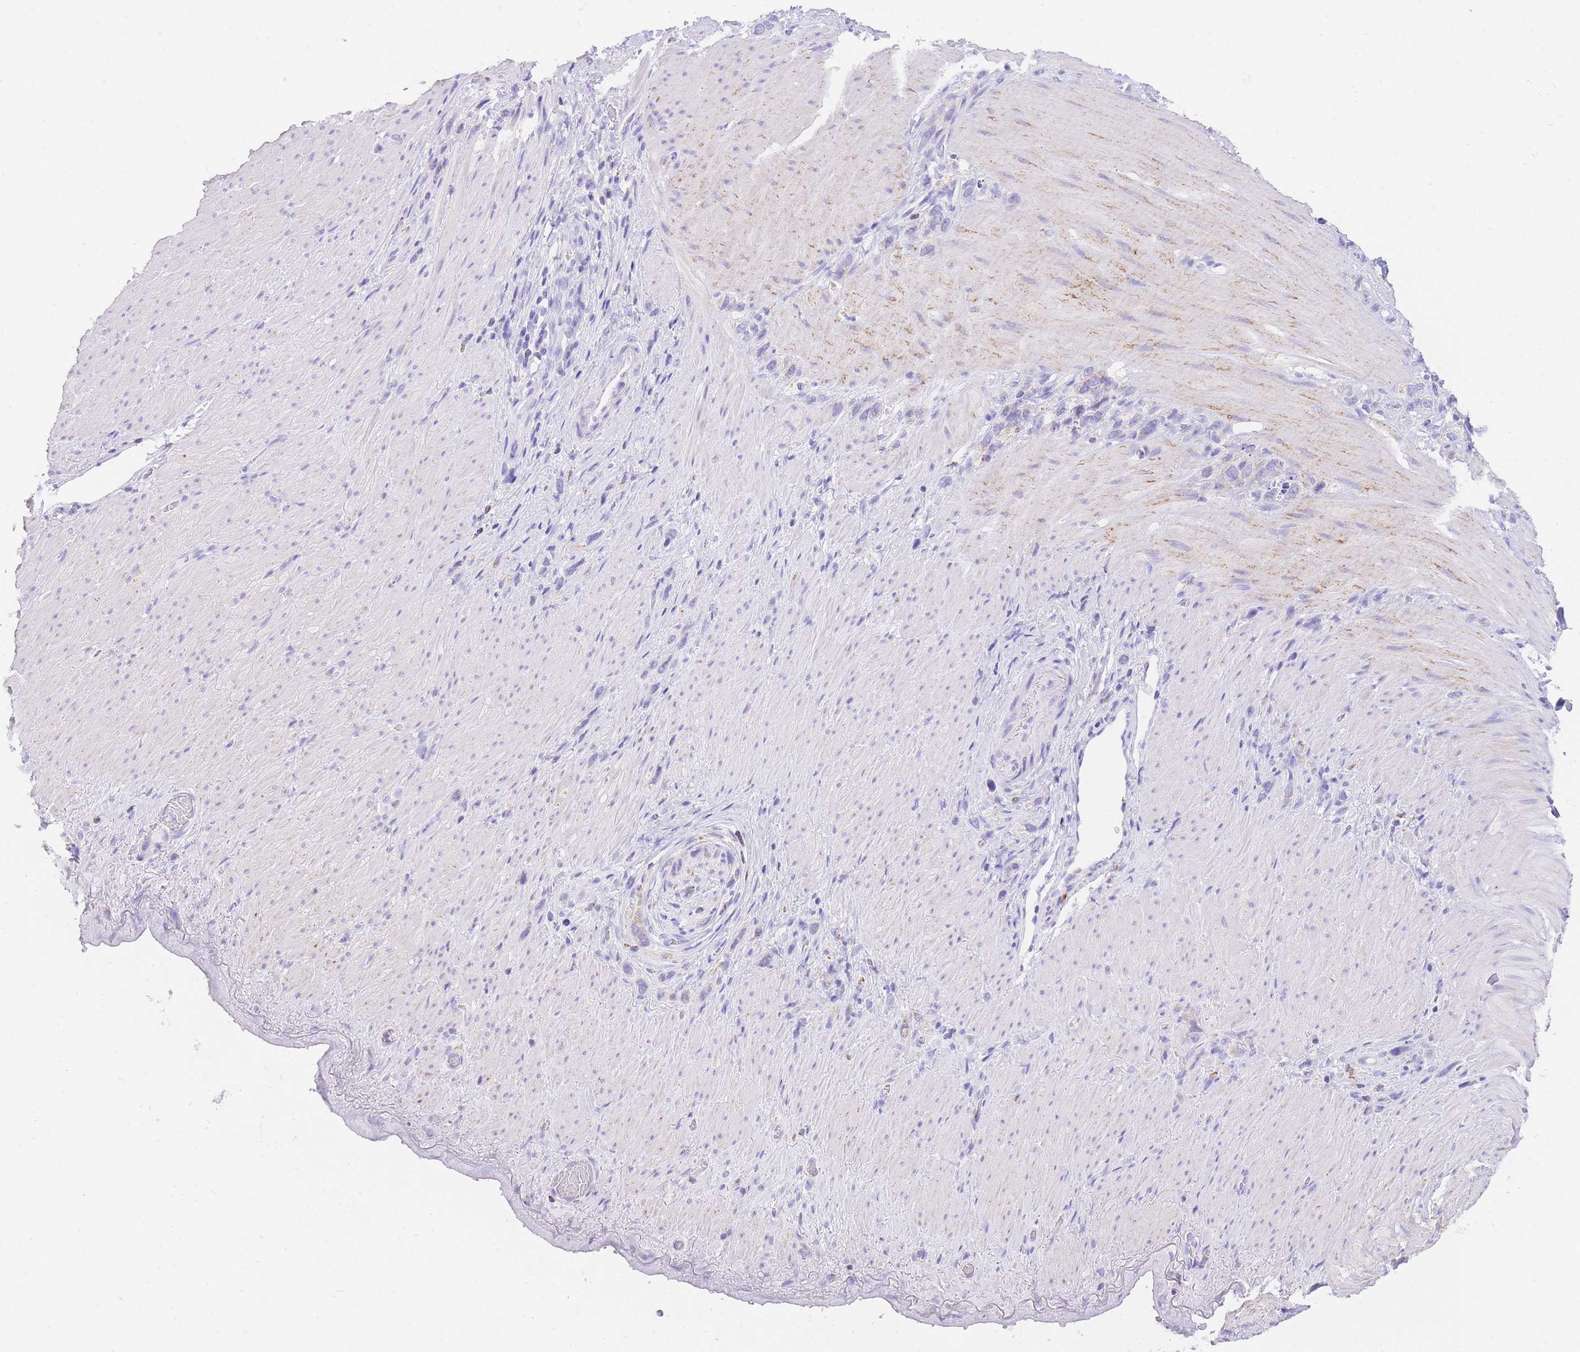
{"staining": {"intensity": "negative", "quantity": "none", "location": "none"}, "tissue": "stomach cancer", "cell_type": "Tumor cells", "image_type": "cancer", "snomed": [{"axis": "morphology", "description": "Adenocarcinoma, NOS"}, {"axis": "topography", "description": "Stomach"}], "caption": "Stomach adenocarcinoma was stained to show a protein in brown. There is no significant expression in tumor cells. (DAB IHC, high magnification).", "gene": "NKD2", "patient": {"sex": "female", "age": 65}}